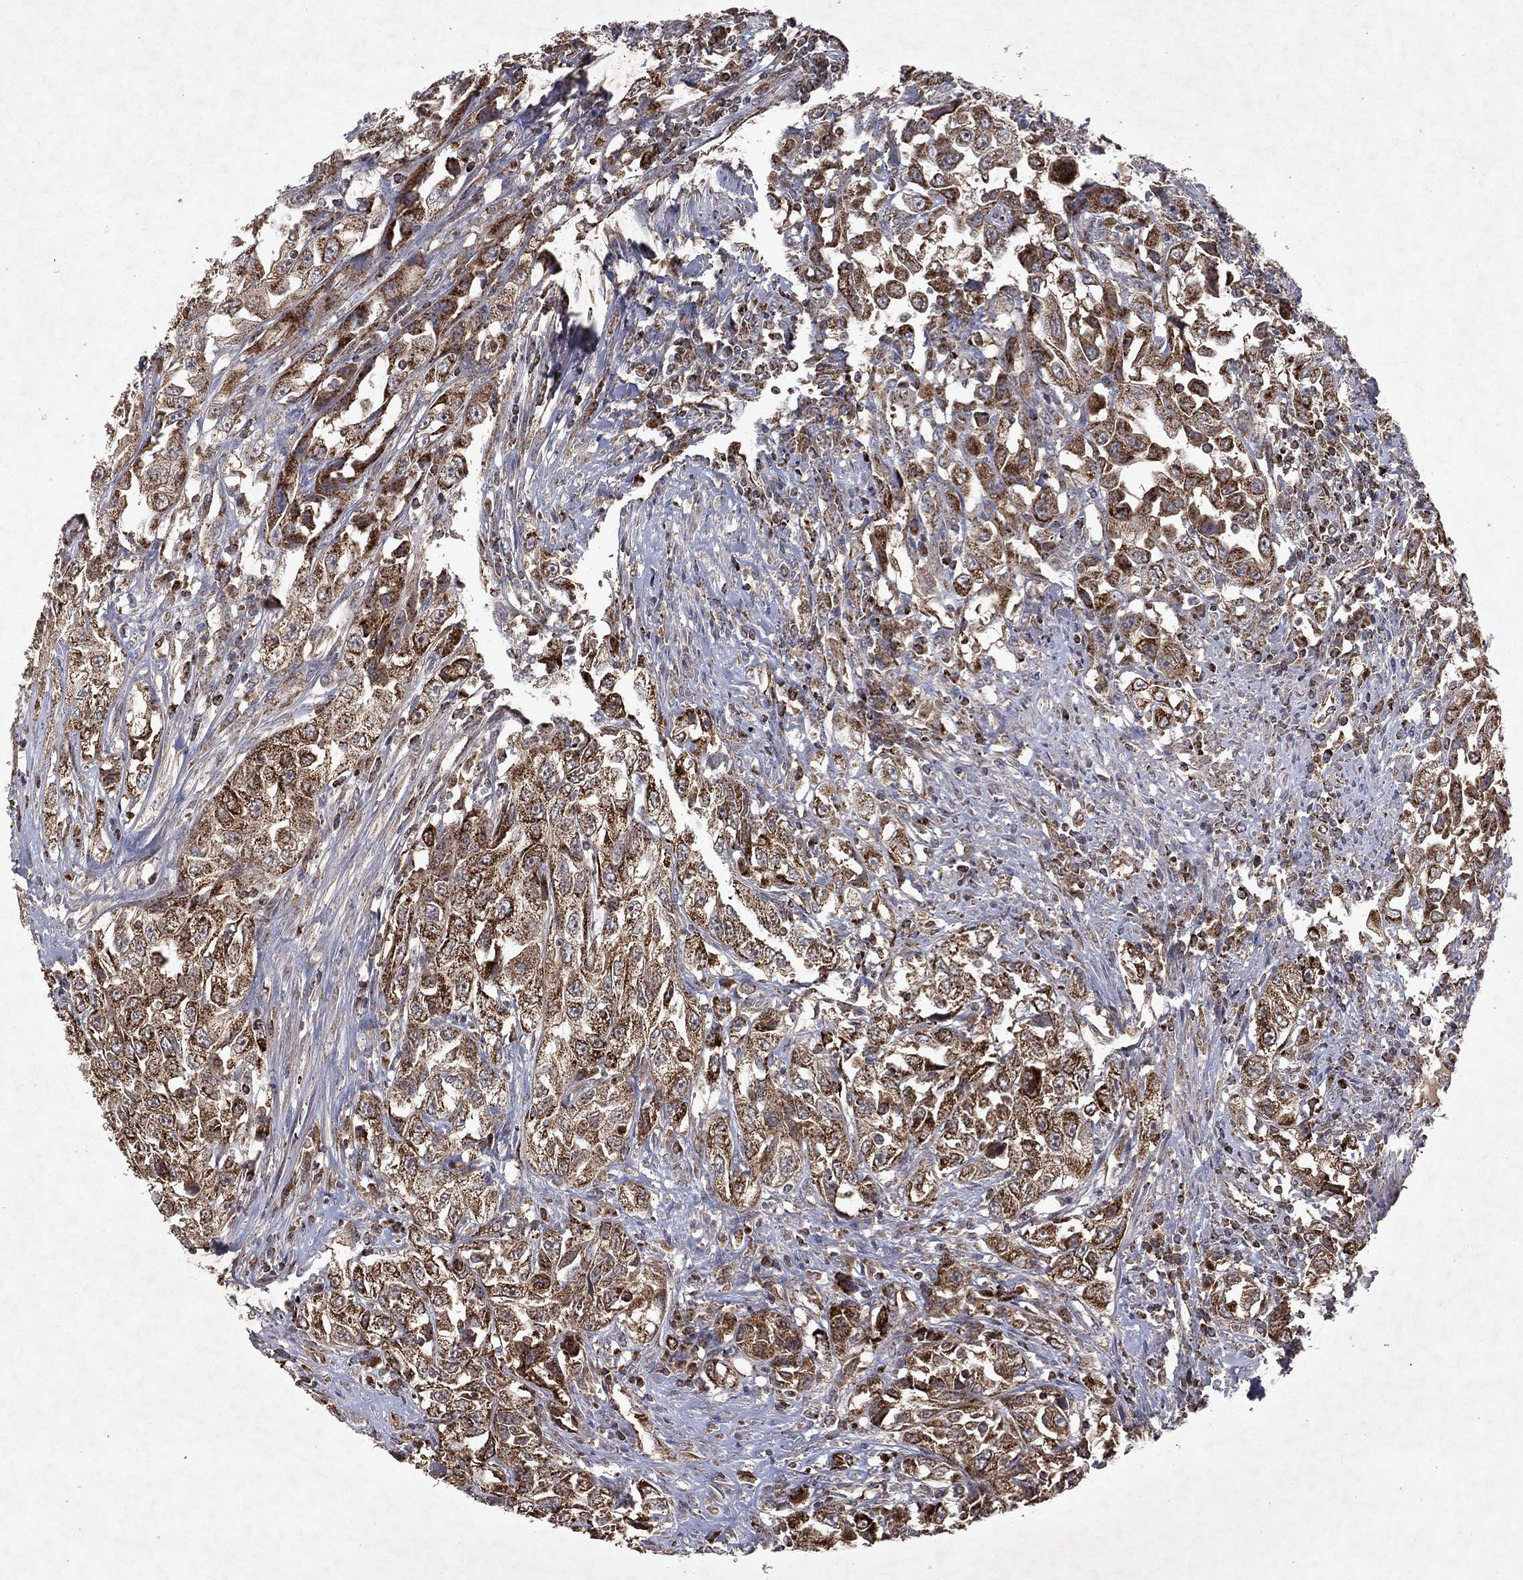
{"staining": {"intensity": "strong", "quantity": ">75%", "location": "cytoplasmic/membranous"}, "tissue": "urothelial cancer", "cell_type": "Tumor cells", "image_type": "cancer", "snomed": [{"axis": "morphology", "description": "Urothelial carcinoma, High grade"}, {"axis": "topography", "description": "Urinary bladder"}], "caption": "Urothelial carcinoma (high-grade) stained with DAB (3,3'-diaminobenzidine) immunohistochemistry (IHC) demonstrates high levels of strong cytoplasmic/membranous staining in approximately >75% of tumor cells.", "gene": "PYROXD2", "patient": {"sex": "female", "age": 56}}